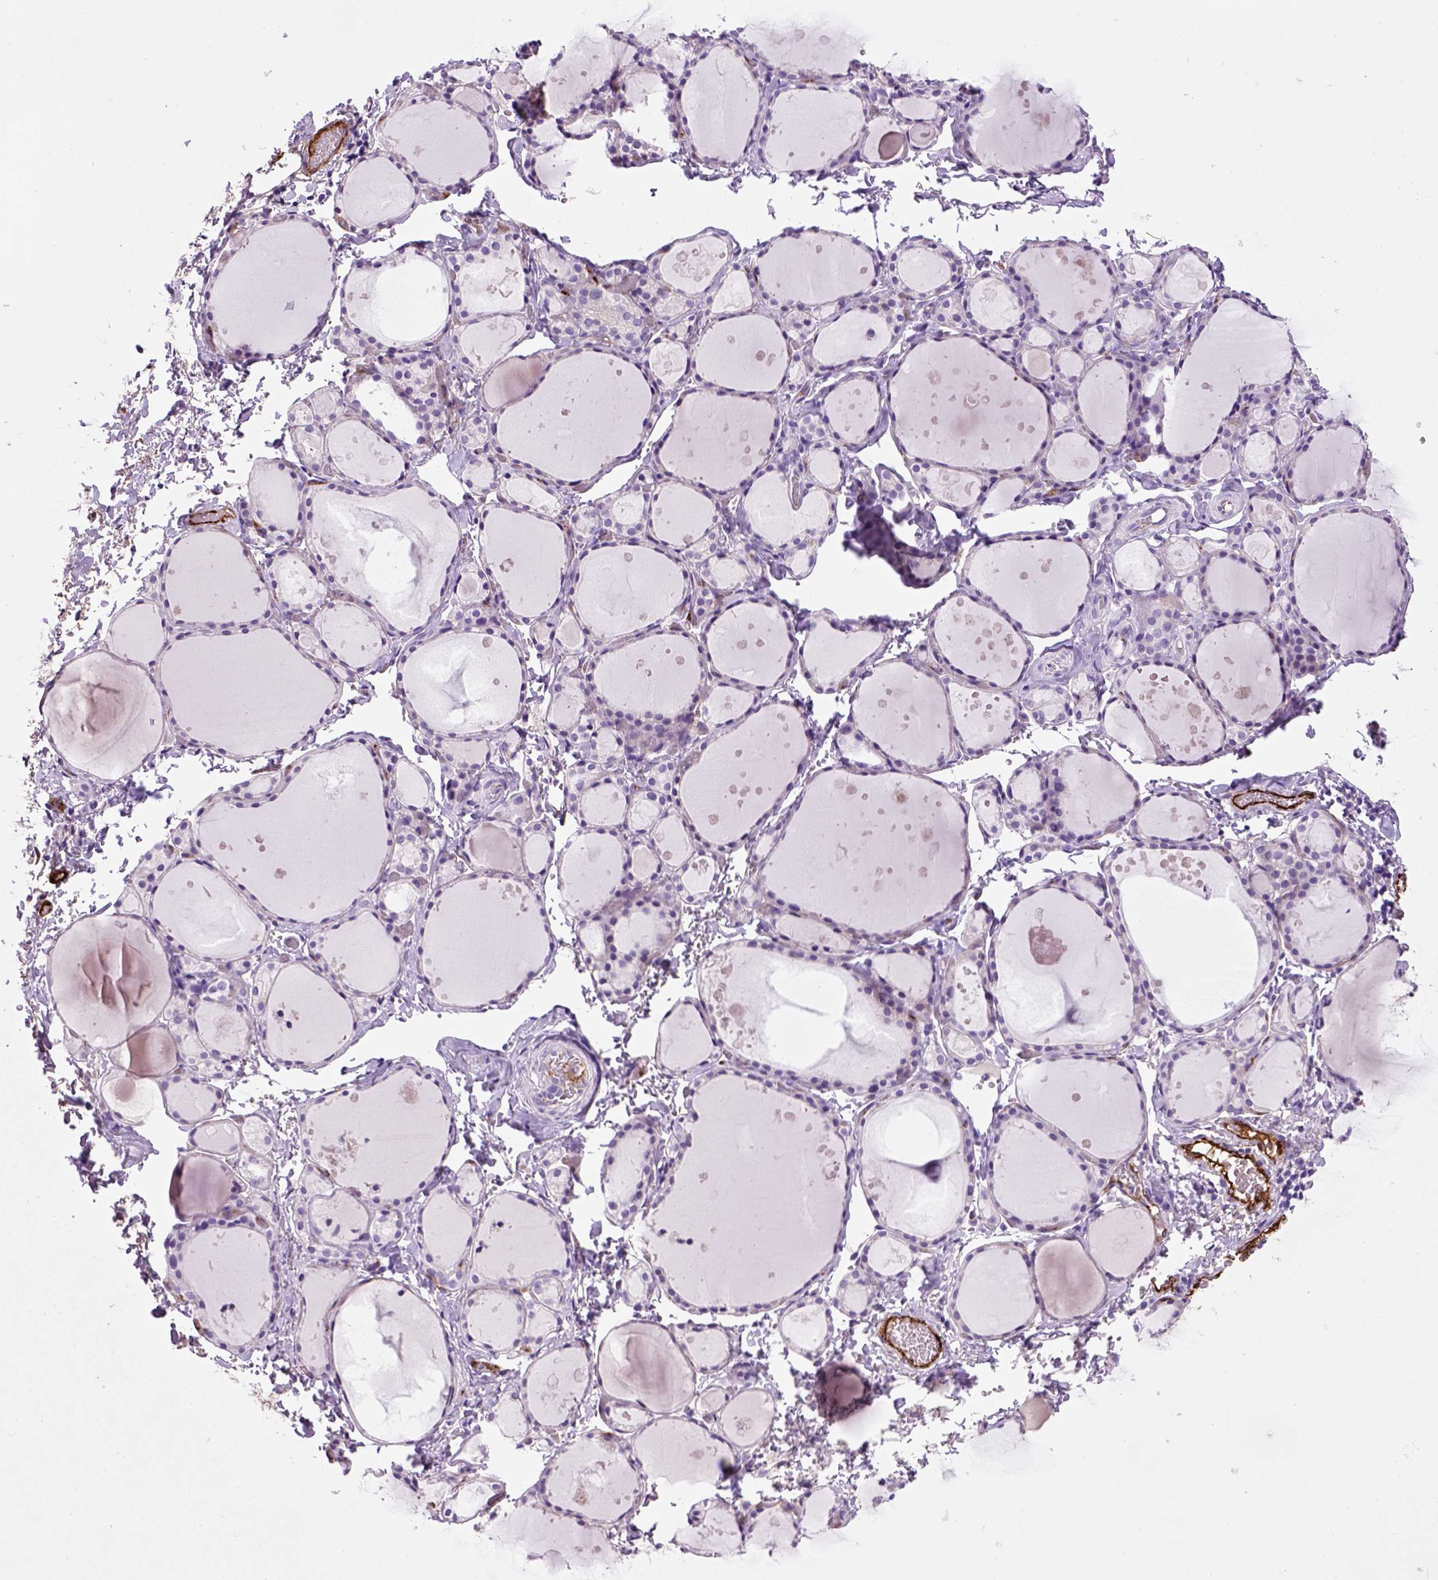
{"staining": {"intensity": "negative", "quantity": "none", "location": "none"}, "tissue": "thyroid gland", "cell_type": "Glandular cells", "image_type": "normal", "snomed": [{"axis": "morphology", "description": "Normal tissue, NOS"}, {"axis": "topography", "description": "Thyroid gland"}], "caption": "Immunohistochemical staining of unremarkable thyroid gland exhibits no significant staining in glandular cells.", "gene": "VWF", "patient": {"sex": "male", "age": 68}}